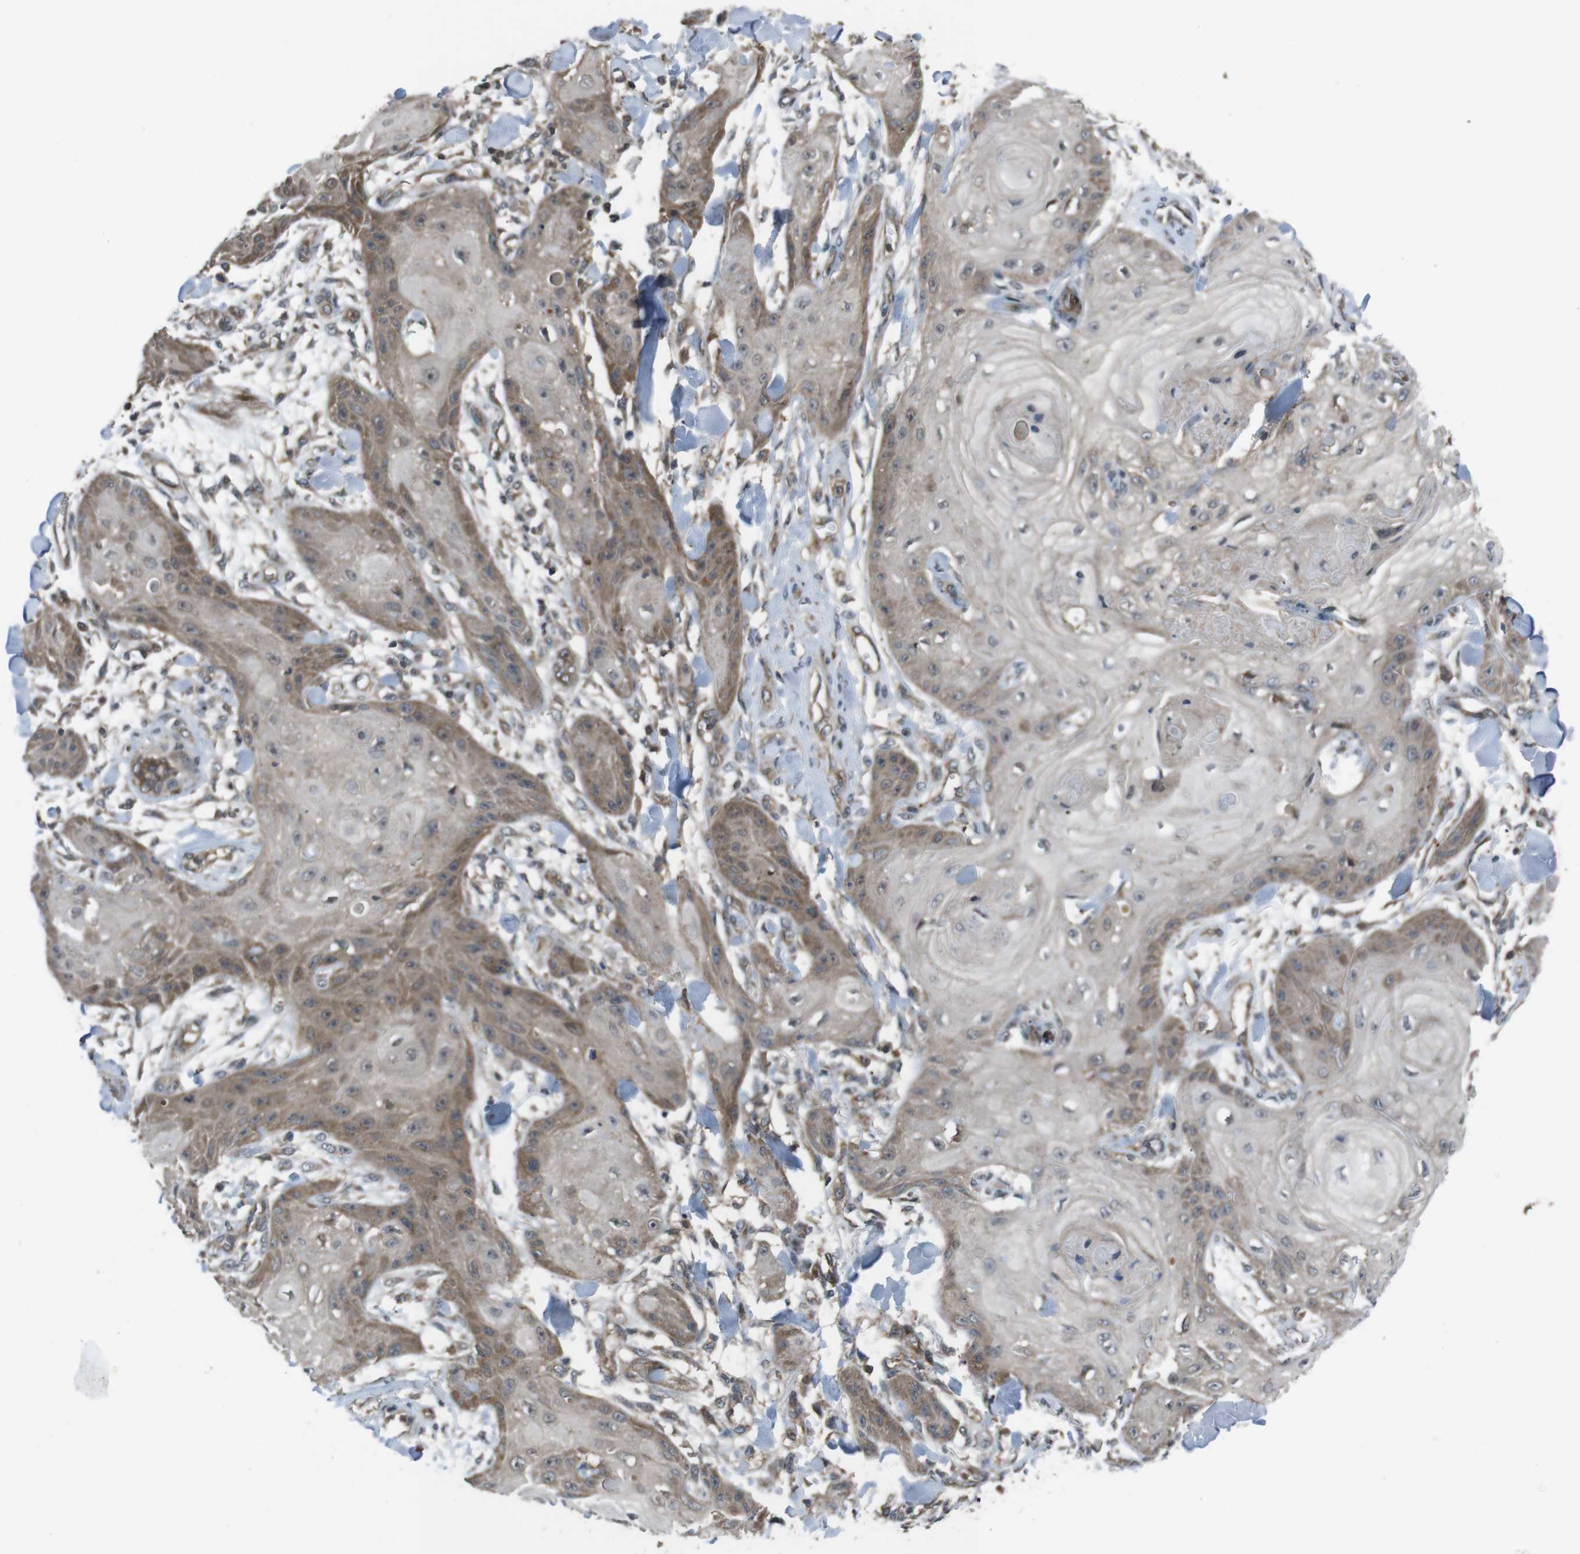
{"staining": {"intensity": "moderate", "quantity": "<25%", "location": "cytoplasmic/membranous"}, "tissue": "skin cancer", "cell_type": "Tumor cells", "image_type": "cancer", "snomed": [{"axis": "morphology", "description": "Squamous cell carcinoma, NOS"}, {"axis": "topography", "description": "Skin"}], "caption": "DAB immunohistochemical staining of skin cancer shows moderate cytoplasmic/membranous protein staining in approximately <25% of tumor cells.", "gene": "SLC22A23", "patient": {"sex": "male", "age": 74}}